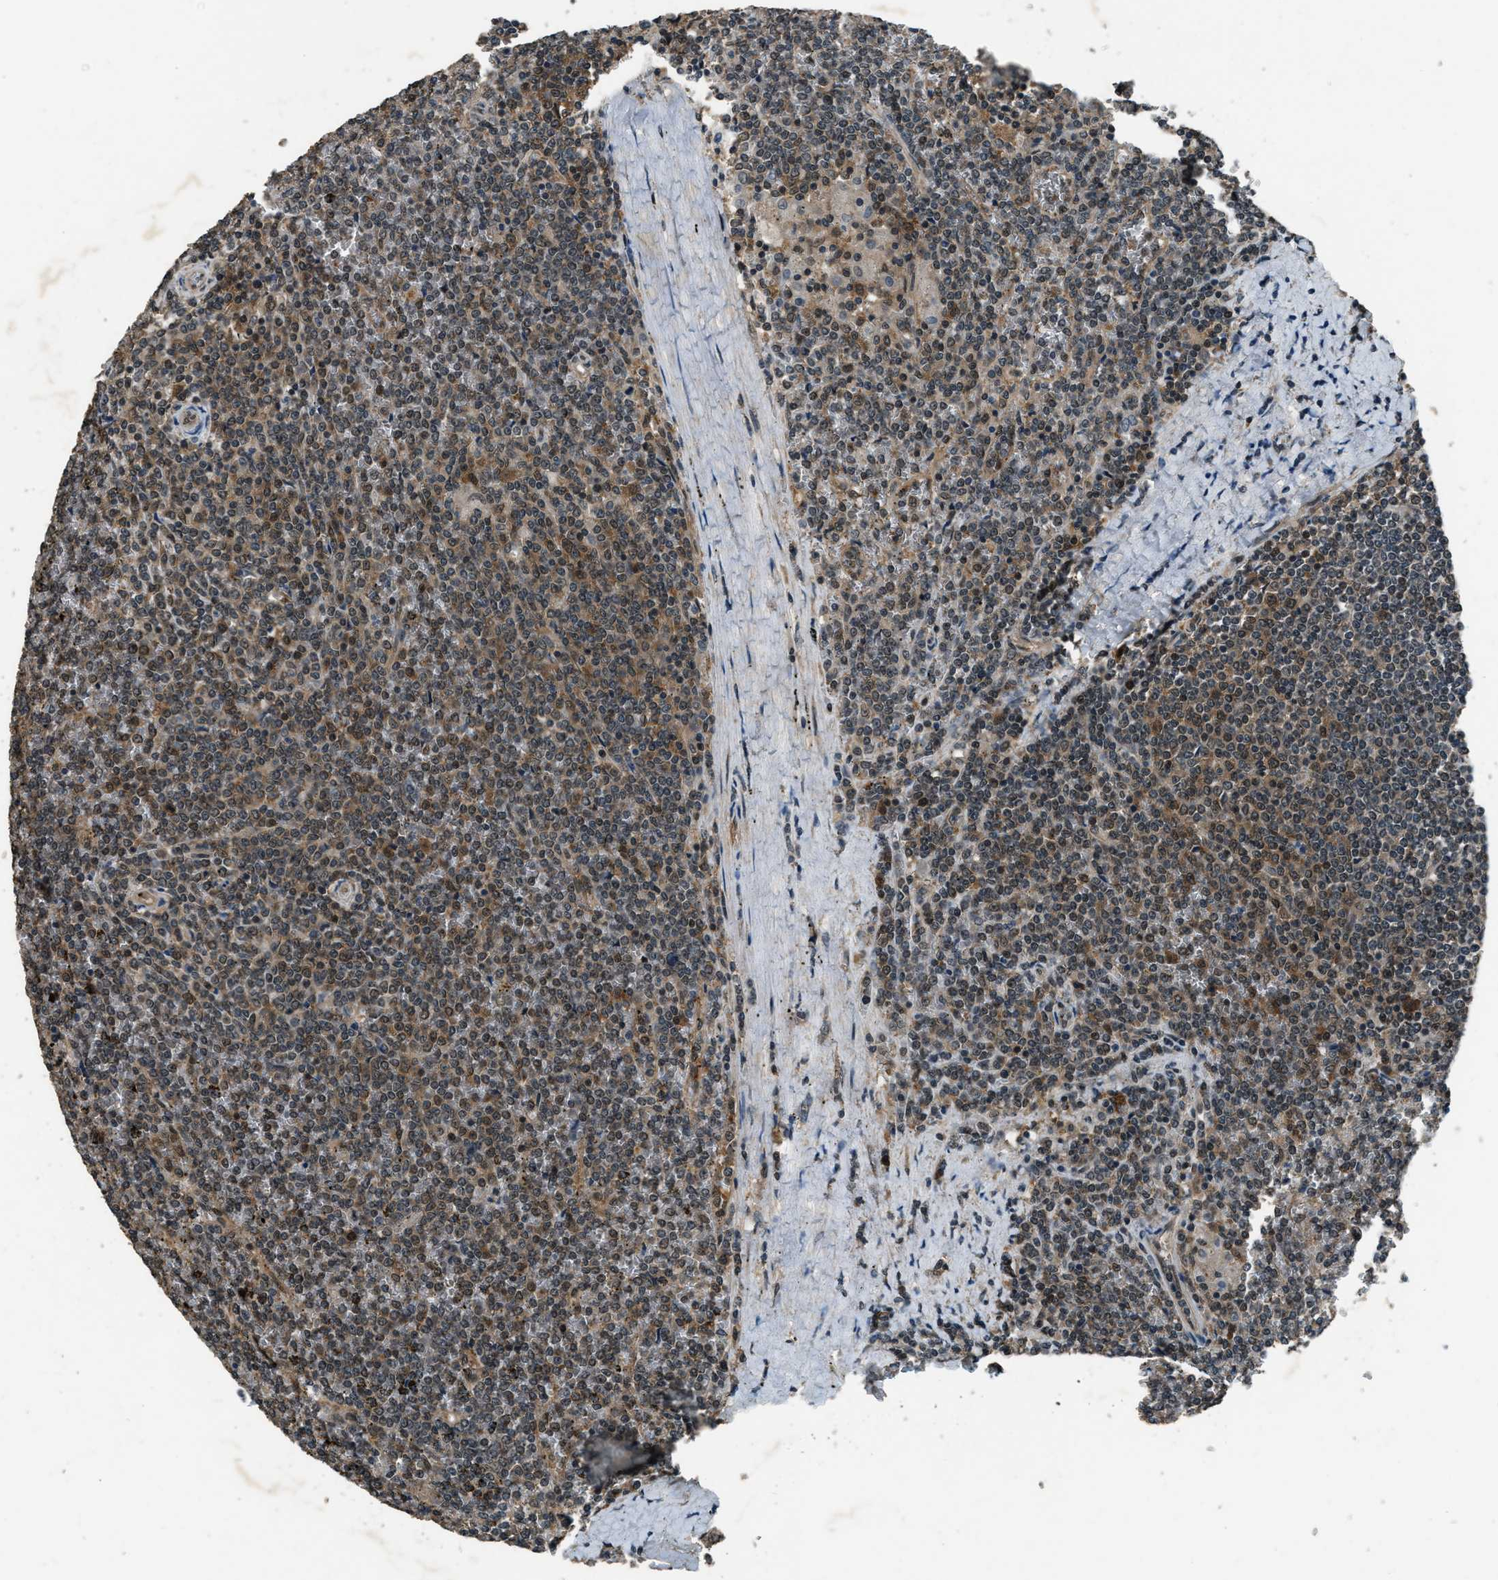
{"staining": {"intensity": "moderate", "quantity": ">75%", "location": "cytoplasmic/membranous"}, "tissue": "lymphoma", "cell_type": "Tumor cells", "image_type": "cancer", "snomed": [{"axis": "morphology", "description": "Malignant lymphoma, non-Hodgkin's type, Low grade"}, {"axis": "topography", "description": "Spleen"}], "caption": "Immunohistochemical staining of human lymphoma exhibits moderate cytoplasmic/membranous protein expression in about >75% of tumor cells.", "gene": "NUDCD3", "patient": {"sex": "female", "age": 19}}